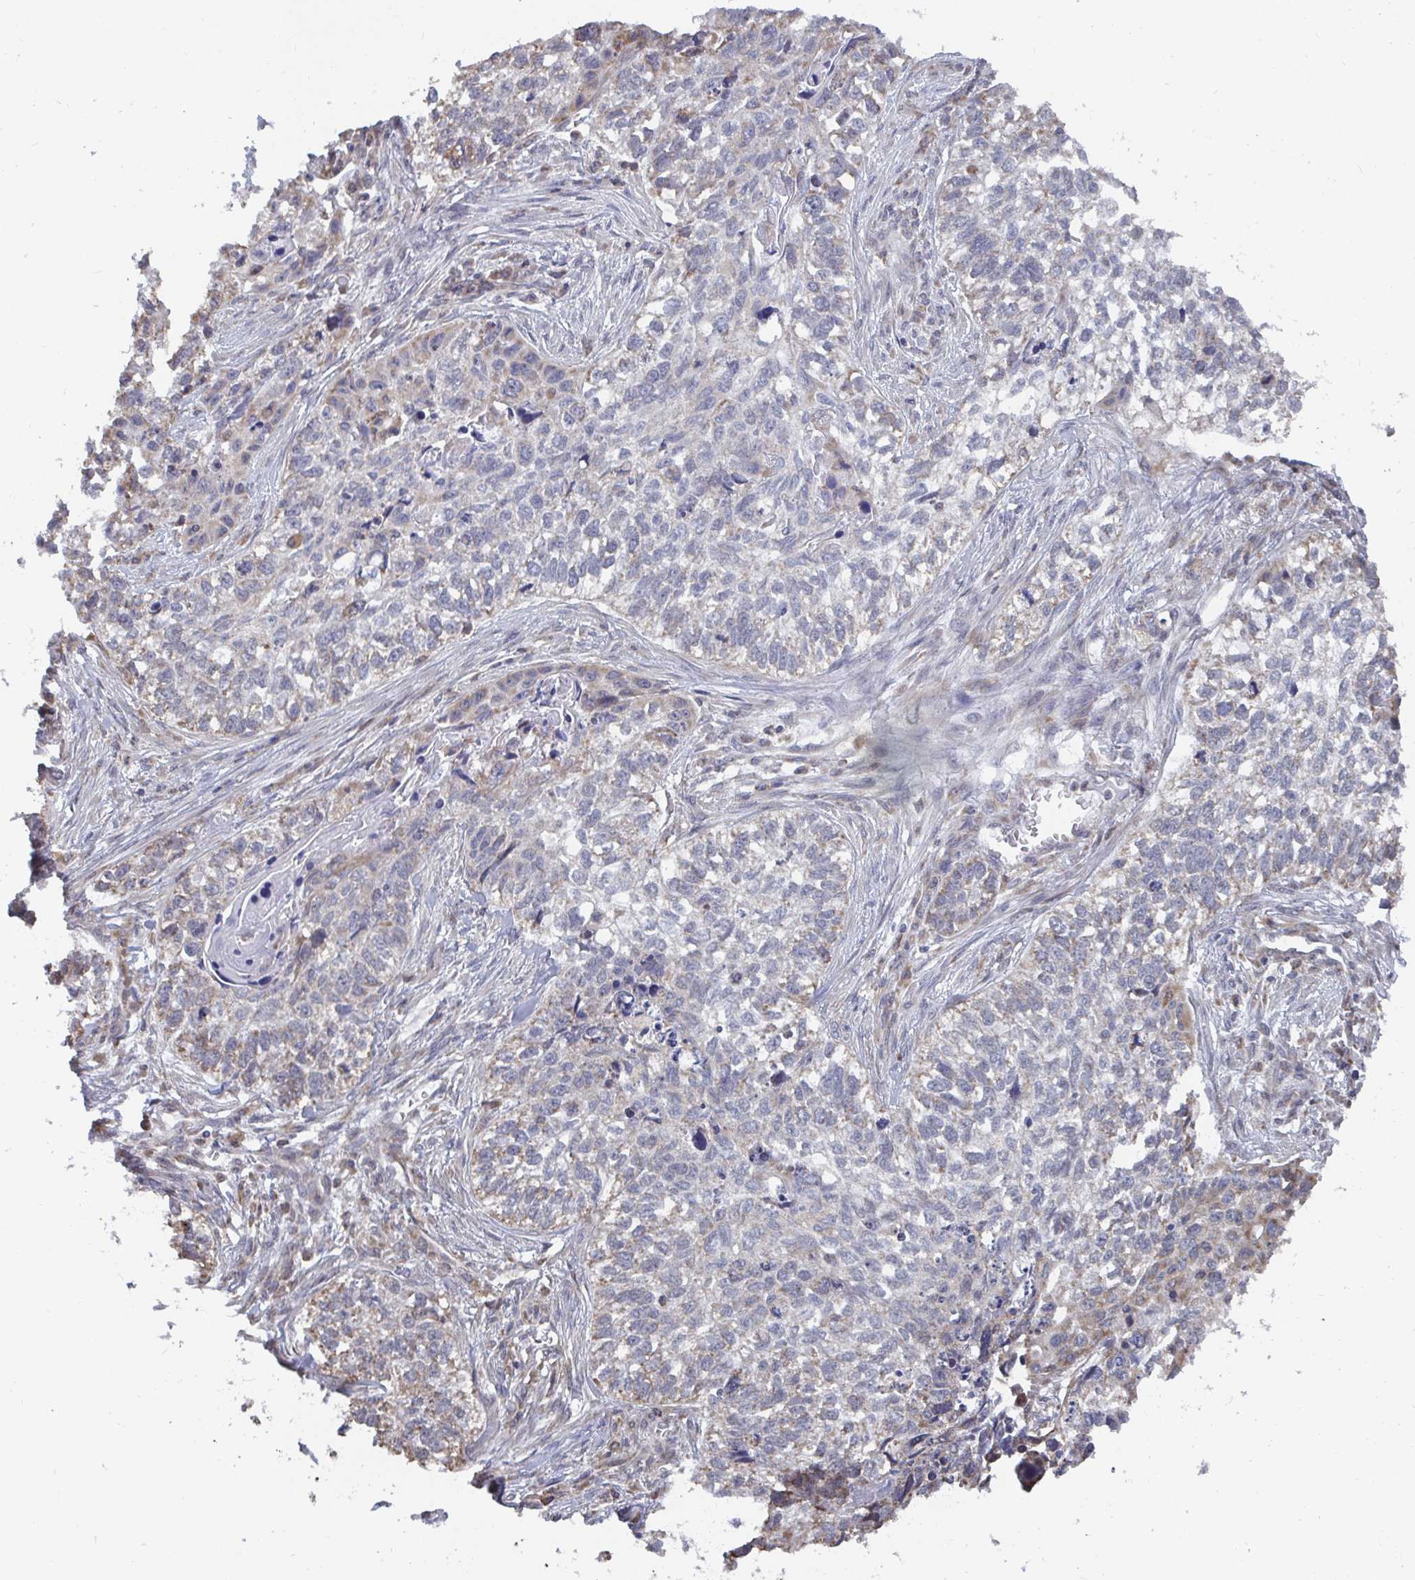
{"staining": {"intensity": "weak", "quantity": "25%-75%", "location": "cytoplasmic/membranous"}, "tissue": "lung cancer", "cell_type": "Tumor cells", "image_type": "cancer", "snomed": [{"axis": "morphology", "description": "Squamous cell carcinoma, NOS"}, {"axis": "topography", "description": "Lung"}], "caption": "Immunohistochemistry of lung cancer (squamous cell carcinoma) reveals low levels of weak cytoplasmic/membranous staining in approximately 25%-75% of tumor cells.", "gene": "ELAVL1", "patient": {"sex": "male", "age": 74}}